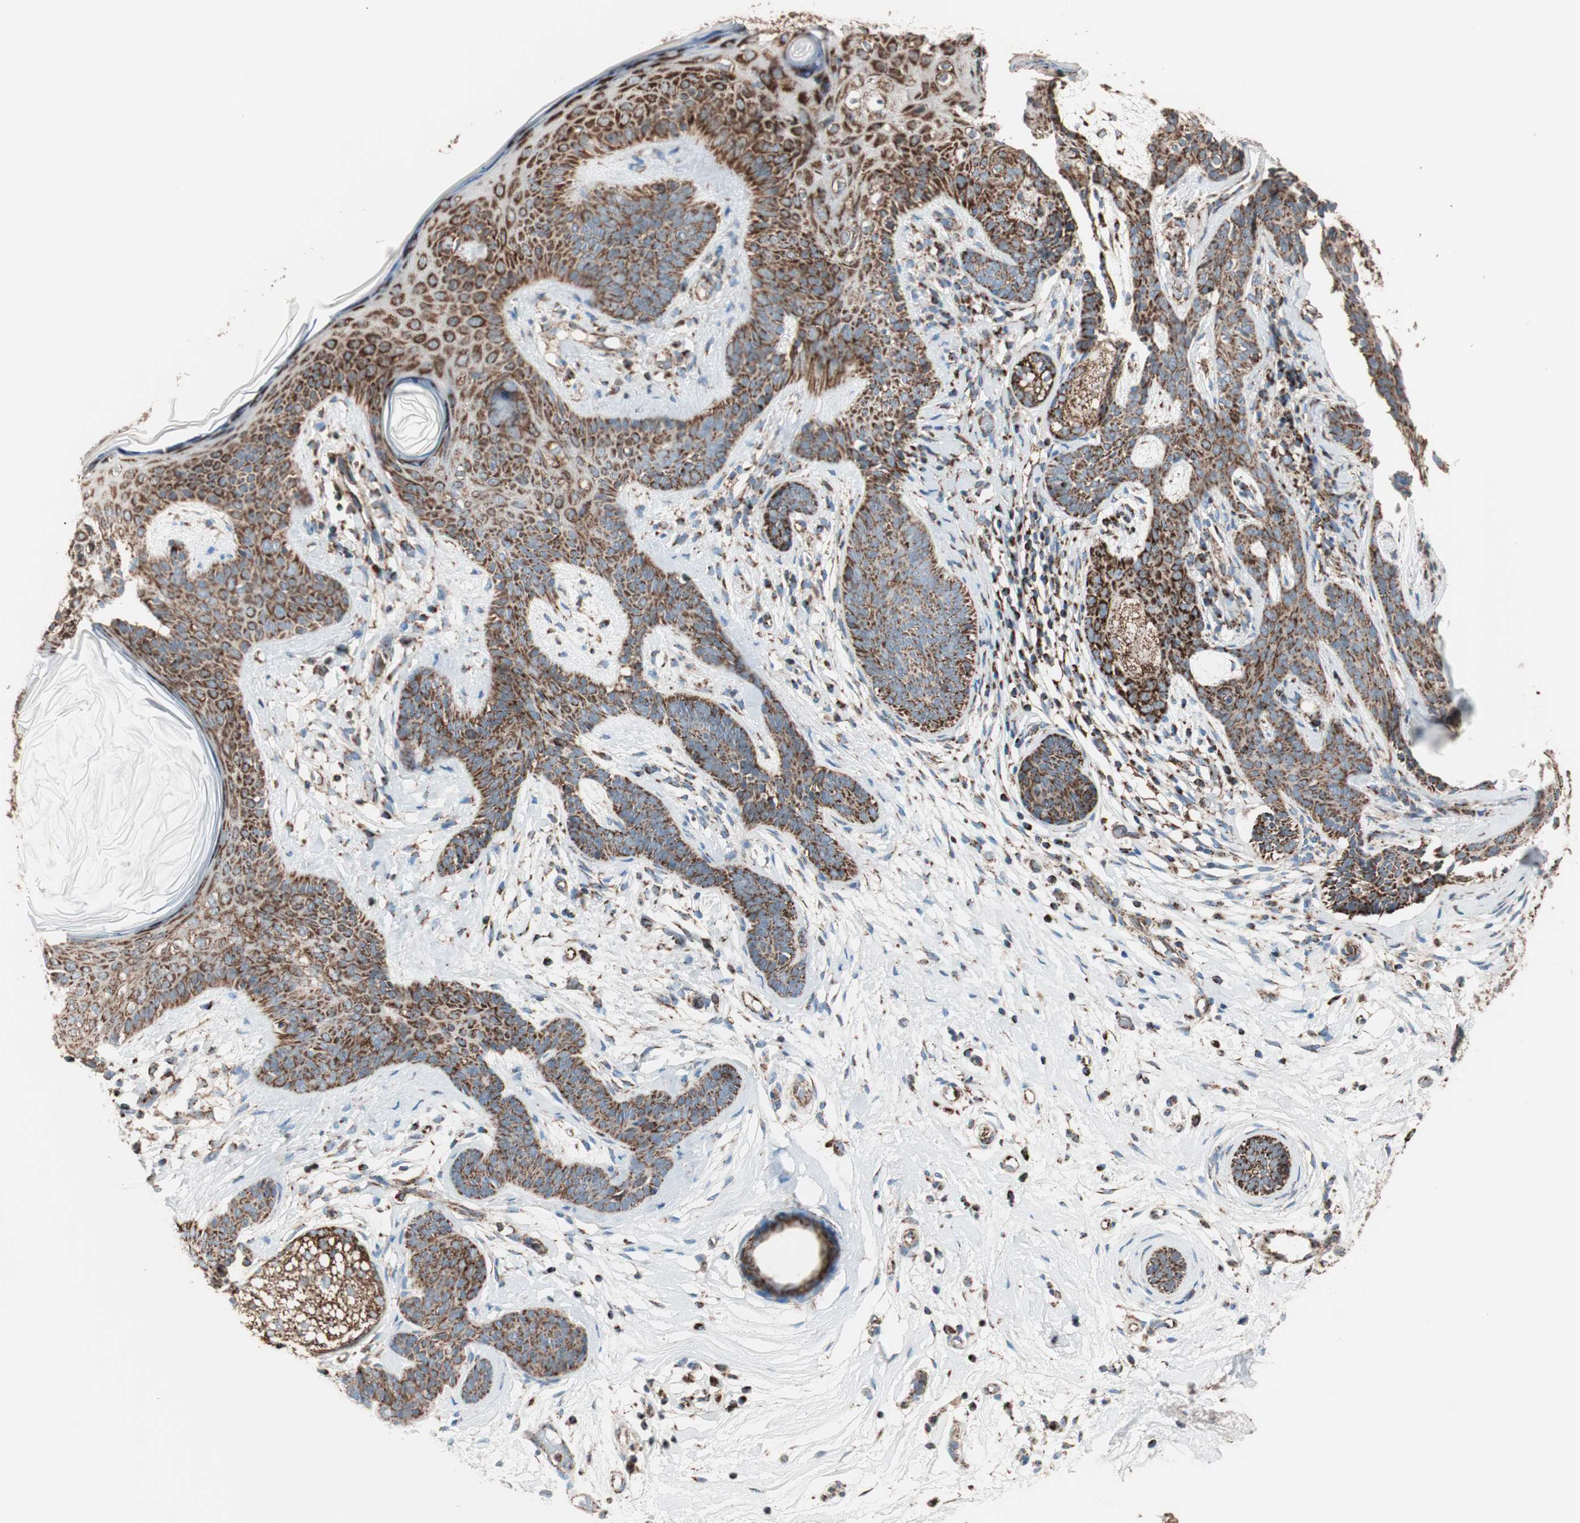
{"staining": {"intensity": "strong", "quantity": ">75%", "location": "cytoplasmic/membranous"}, "tissue": "skin cancer", "cell_type": "Tumor cells", "image_type": "cancer", "snomed": [{"axis": "morphology", "description": "Developmental malformation"}, {"axis": "morphology", "description": "Basal cell carcinoma"}, {"axis": "topography", "description": "Skin"}], "caption": "Human skin cancer stained with a protein marker reveals strong staining in tumor cells.", "gene": "TOMM22", "patient": {"sex": "female", "age": 62}}